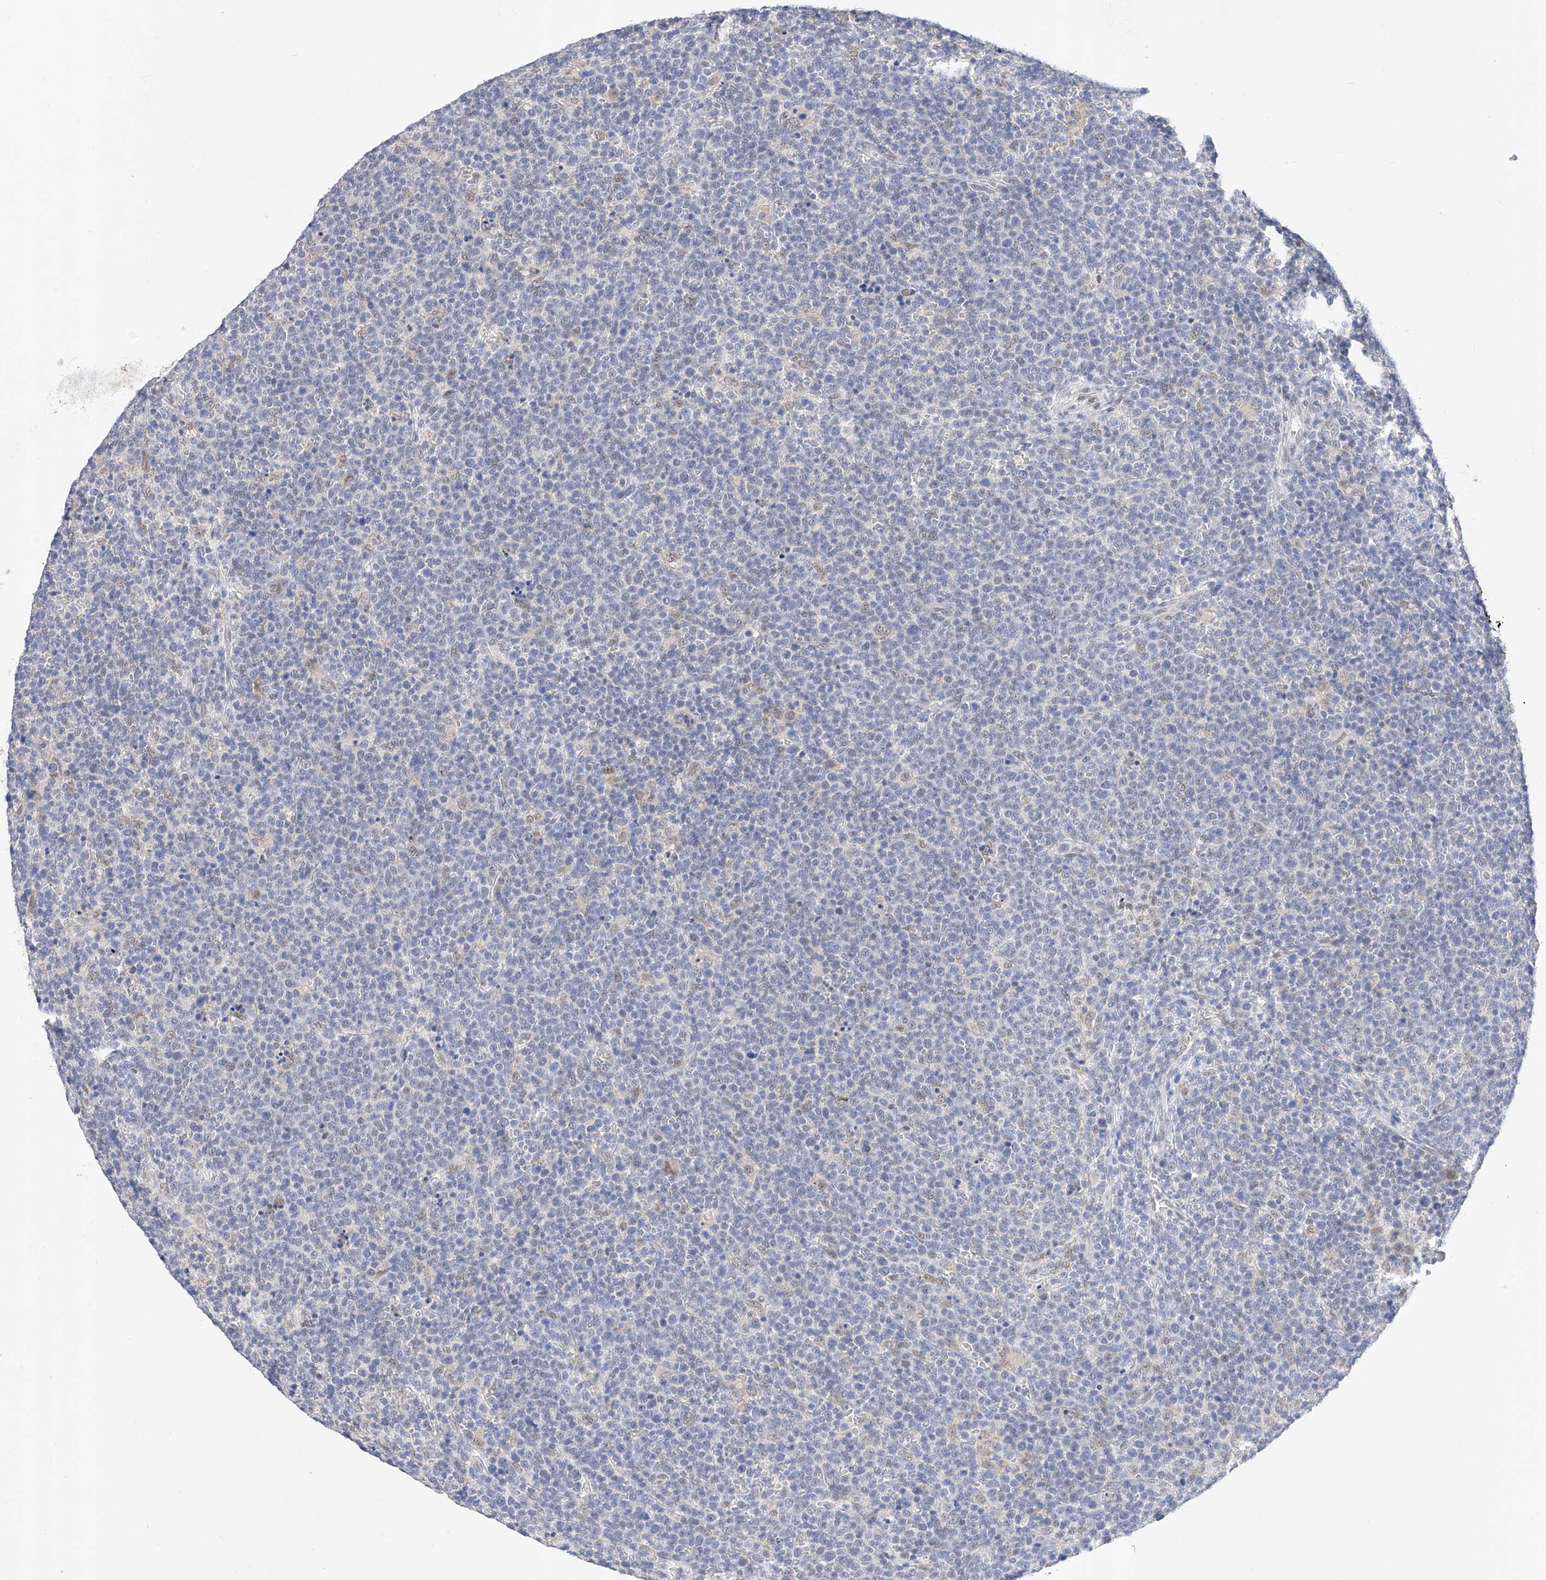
{"staining": {"intensity": "negative", "quantity": "none", "location": "none"}, "tissue": "lymphoma", "cell_type": "Tumor cells", "image_type": "cancer", "snomed": [{"axis": "morphology", "description": "Malignant lymphoma, non-Hodgkin's type, High grade"}, {"axis": "topography", "description": "Lymph node"}], "caption": "High magnification brightfield microscopy of lymphoma stained with DAB (3,3'-diaminobenzidine) (brown) and counterstained with hematoxylin (blue): tumor cells show no significant expression.", "gene": "KCNJ1", "patient": {"sex": "male", "age": 61}}